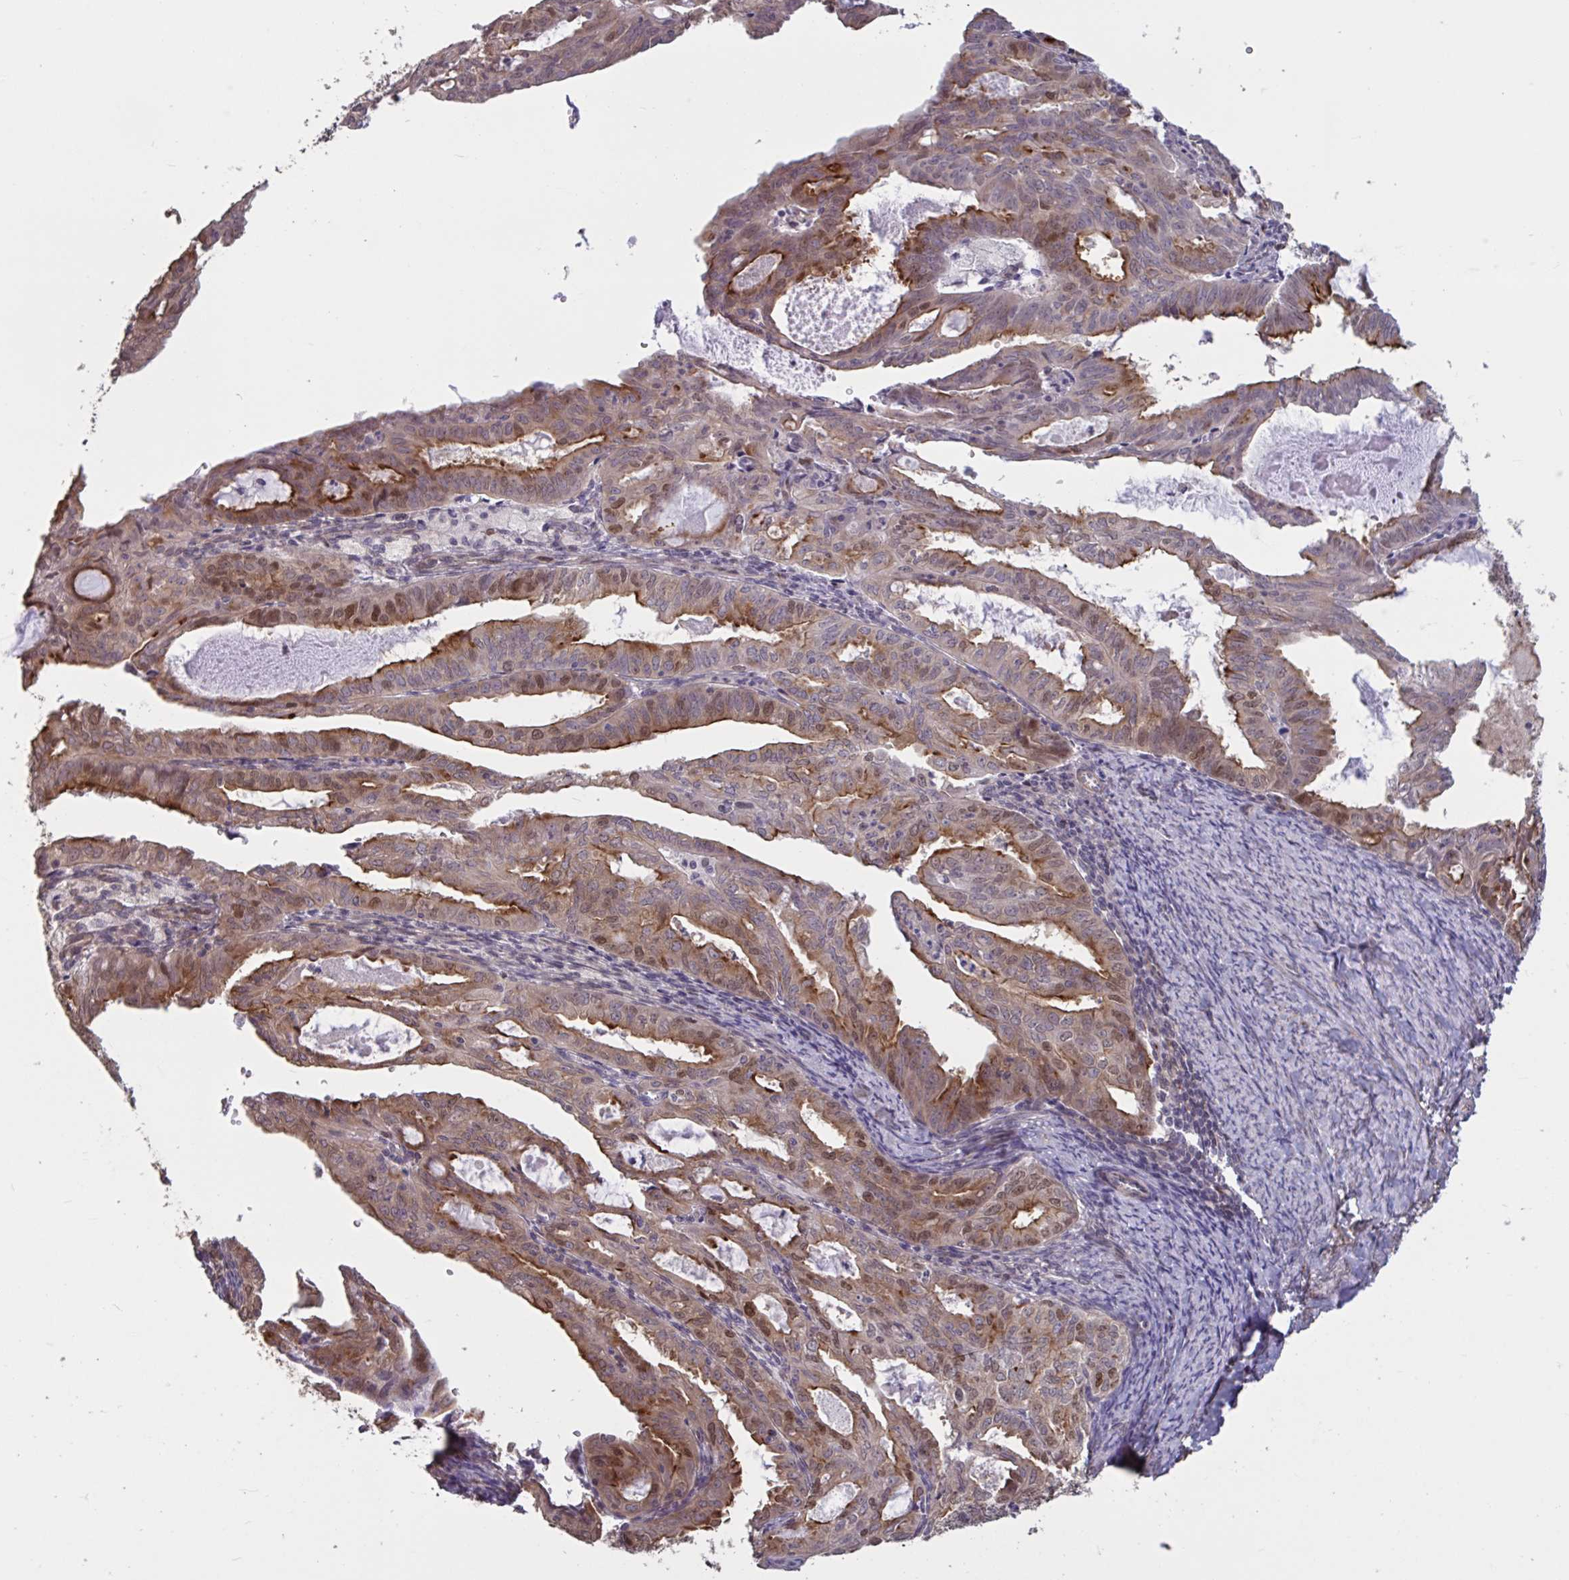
{"staining": {"intensity": "moderate", "quantity": "25%-75%", "location": "nuclear"}, "tissue": "endometrial cancer", "cell_type": "Tumor cells", "image_type": "cancer", "snomed": [{"axis": "morphology", "description": "Adenocarcinoma, NOS"}, {"axis": "topography", "description": "Endometrium"}], "caption": "A micrograph of human adenocarcinoma (endometrial) stained for a protein demonstrates moderate nuclear brown staining in tumor cells. Nuclei are stained in blue.", "gene": "IPO5", "patient": {"sex": "female", "age": 70}}